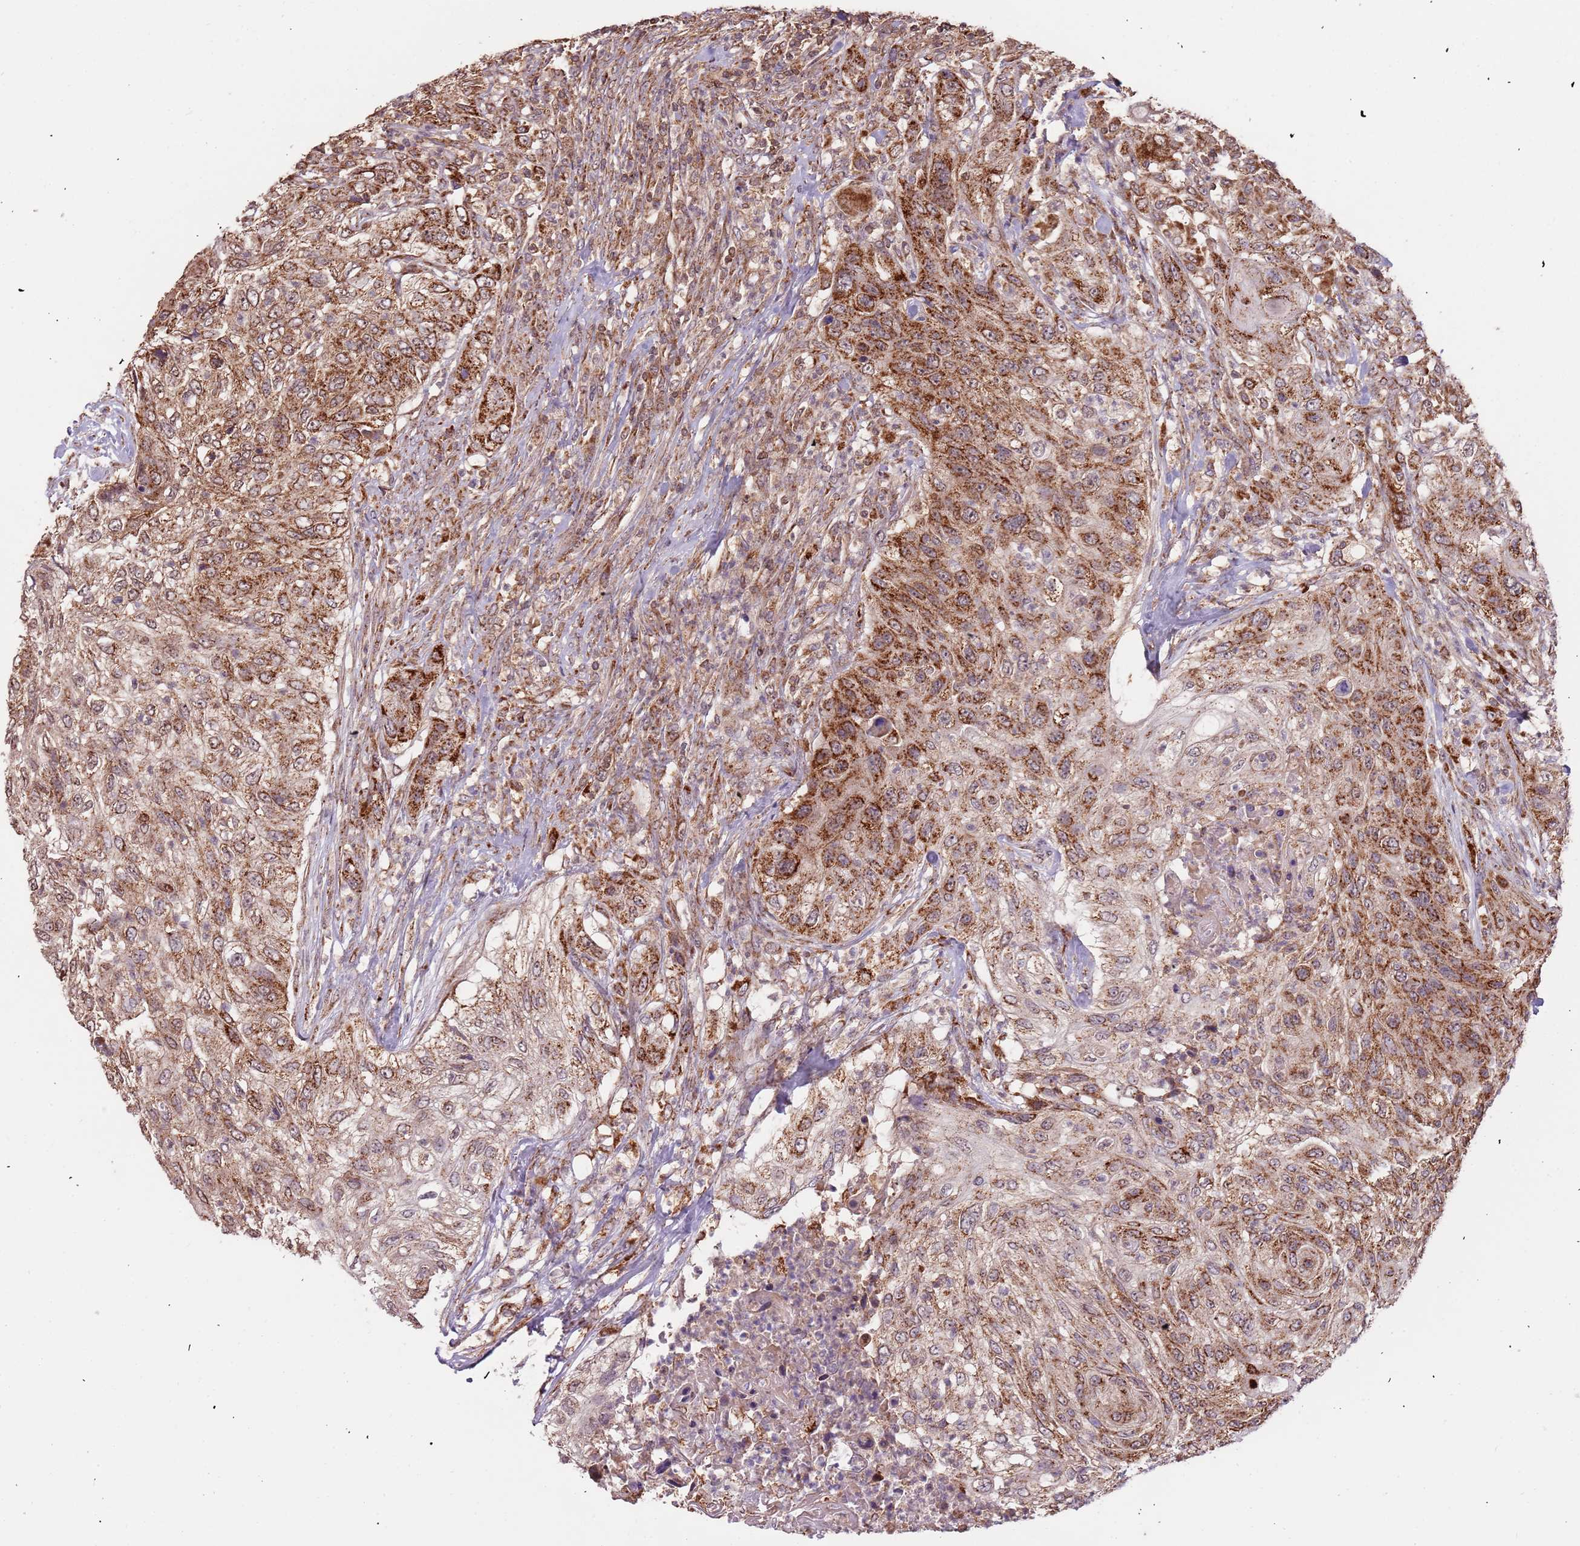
{"staining": {"intensity": "strong", "quantity": ">75%", "location": "cytoplasmic/membranous"}, "tissue": "urothelial cancer", "cell_type": "Tumor cells", "image_type": "cancer", "snomed": [{"axis": "morphology", "description": "Urothelial carcinoma, High grade"}, {"axis": "topography", "description": "Urinary bladder"}], "caption": "Brown immunohistochemical staining in human urothelial cancer exhibits strong cytoplasmic/membranous positivity in about >75% of tumor cells.", "gene": "IL17RD", "patient": {"sex": "female", "age": 60}}